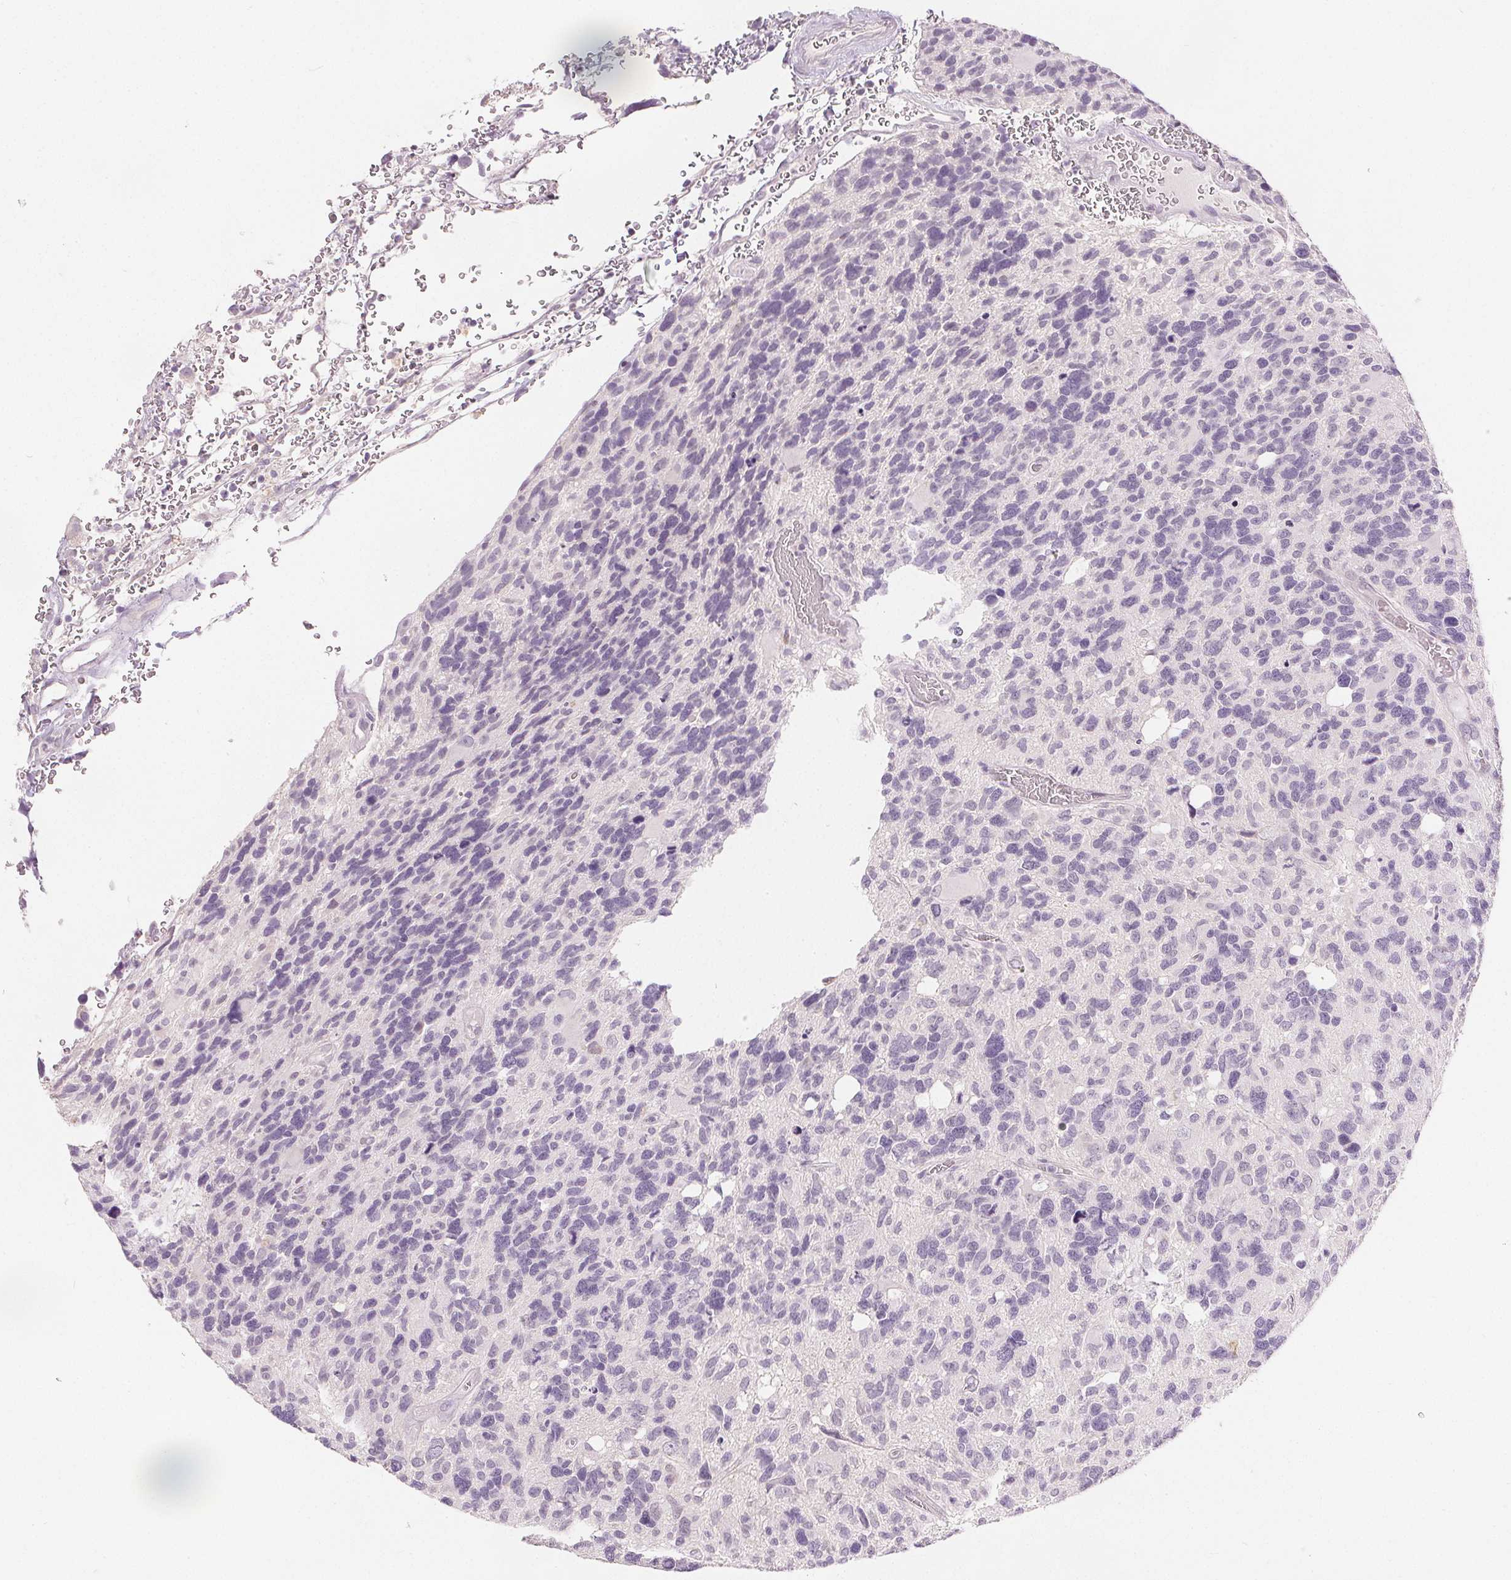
{"staining": {"intensity": "negative", "quantity": "none", "location": "none"}, "tissue": "glioma", "cell_type": "Tumor cells", "image_type": "cancer", "snomed": [{"axis": "morphology", "description": "Glioma, malignant, High grade"}, {"axis": "topography", "description": "Brain"}], "caption": "This is a histopathology image of immunohistochemistry (IHC) staining of glioma, which shows no expression in tumor cells. (Stains: DAB (3,3'-diaminobenzidine) immunohistochemistry (IHC) with hematoxylin counter stain, Microscopy: brightfield microscopy at high magnification).", "gene": "CA12", "patient": {"sex": "male", "age": 49}}